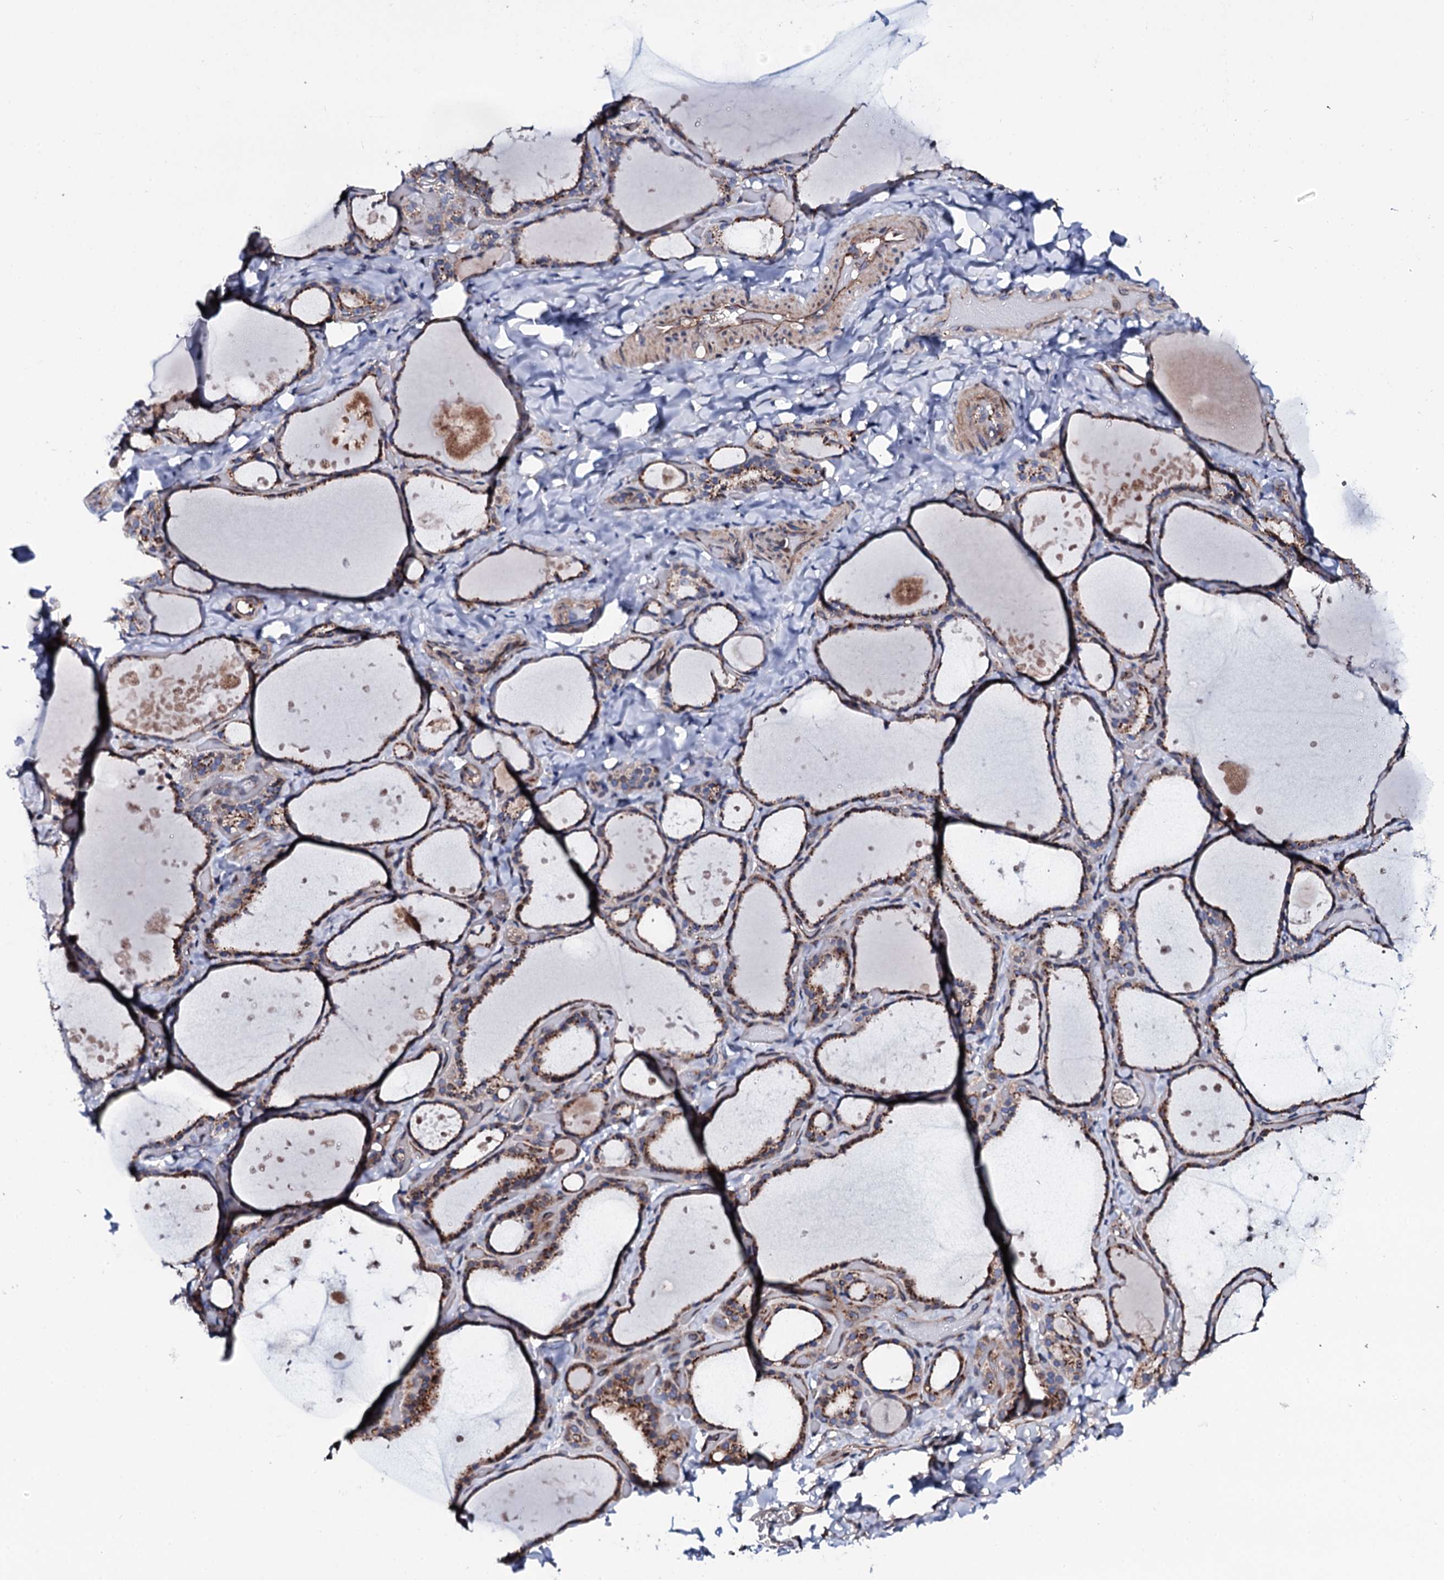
{"staining": {"intensity": "moderate", "quantity": ">75%", "location": "cytoplasmic/membranous"}, "tissue": "thyroid gland", "cell_type": "Glandular cells", "image_type": "normal", "snomed": [{"axis": "morphology", "description": "Normal tissue, NOS"}, {"axis": "topography", "description": "Thyroid gland"}], "caption": "The micrograph shows staining of normal thyroid gland, revealing moderate cytoplasmic/membranous protein positivity (brown color) within glandular cells. The staining was performed using DAB, with brown indicating positive protein expression. Nuclei are stained blue with hematoxylin.", "gene": "PLET1", "patient": {"sex": "female", "age": 44}}